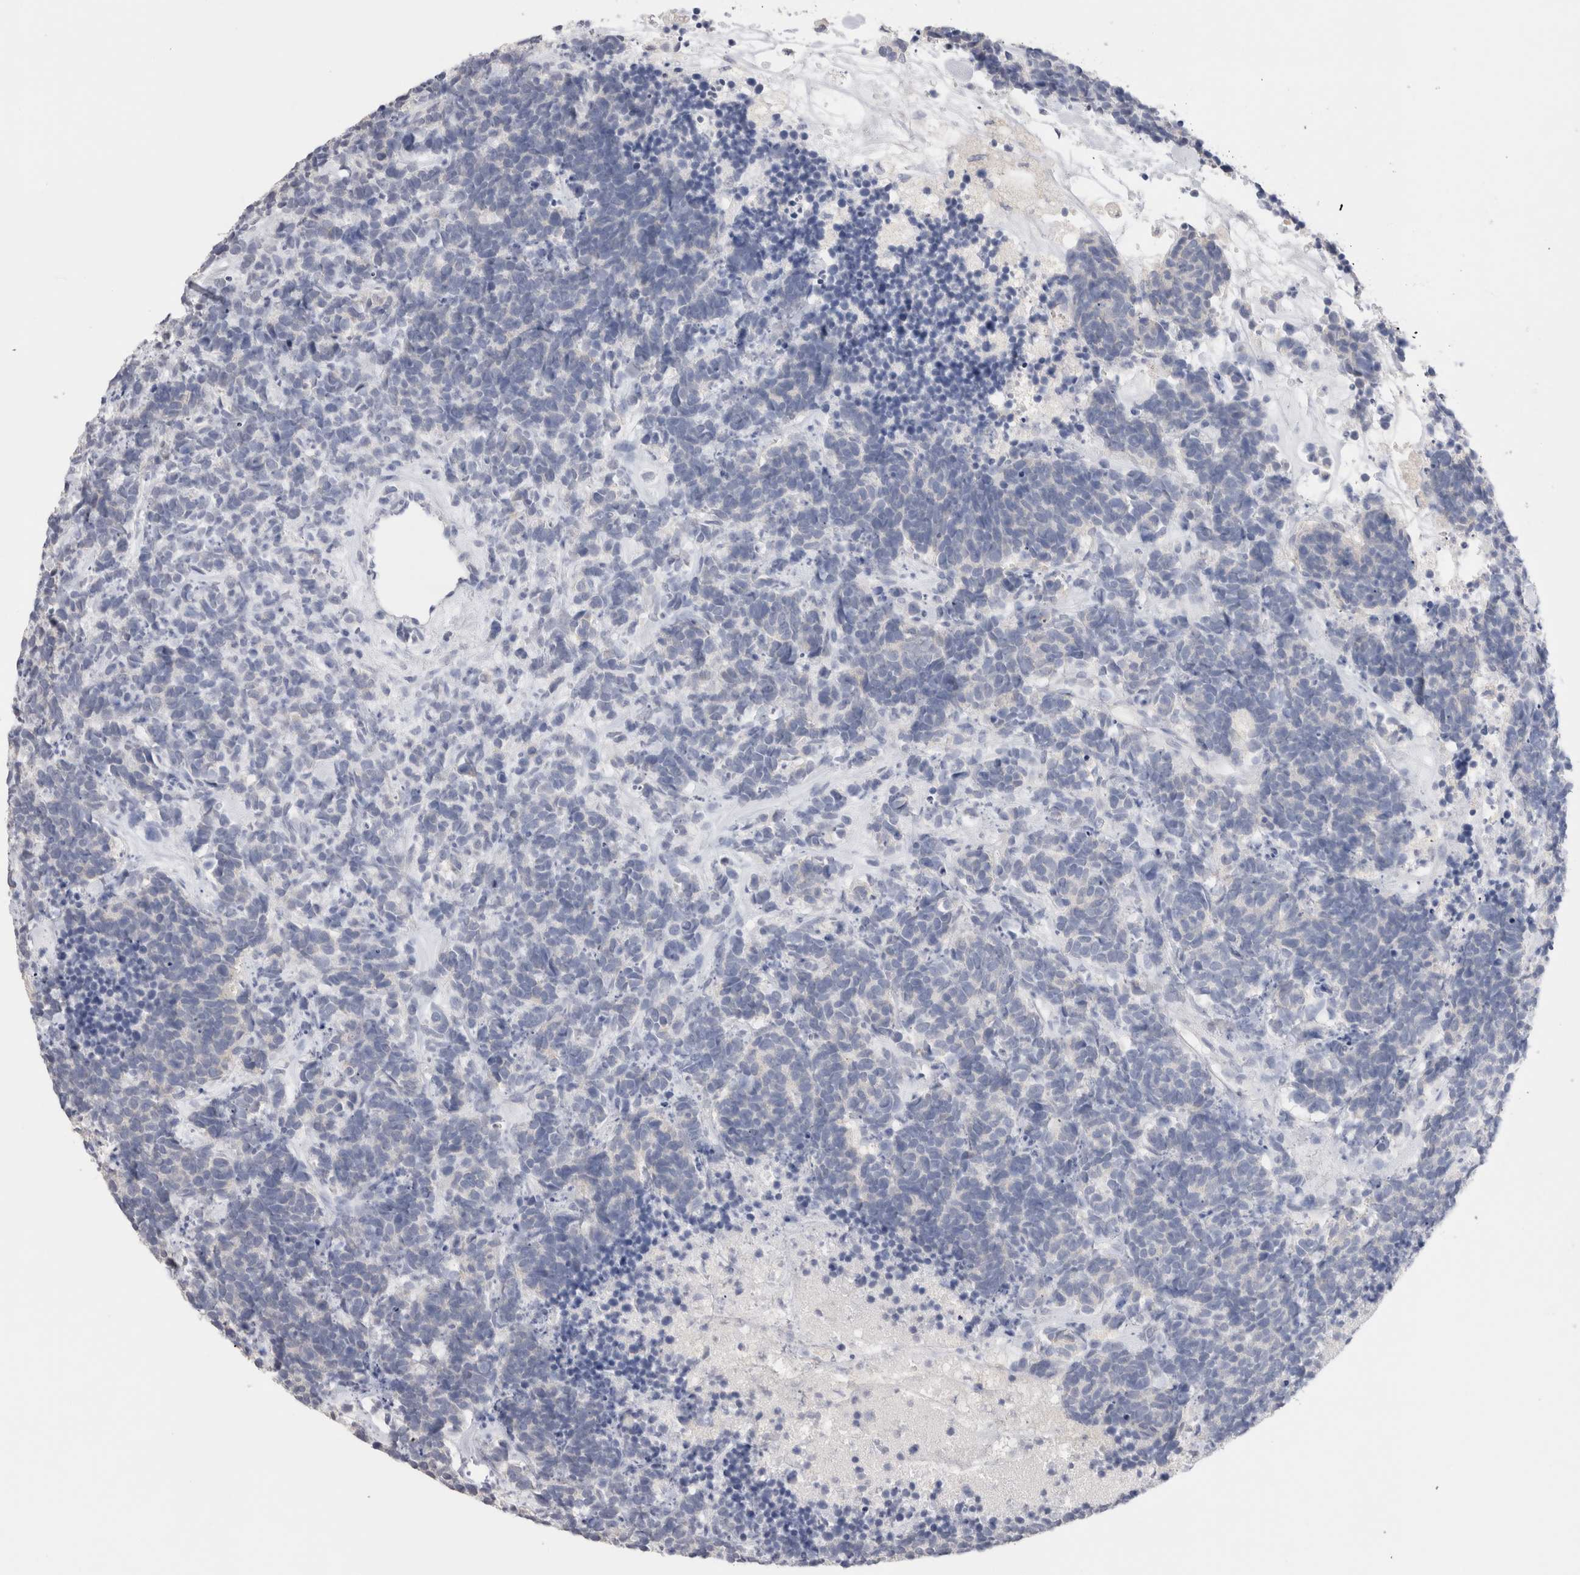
{"staining": {"intensity": "negative", "quantity": "none", "location": "none"}, "tissue": "carcinoid", "cell_type": "Tumor cells", "image_type": "cancer", "snomed": [{"axis": "morphology", "description": "Carcinoma, NOS"}, {"axis": "morphology", "description": "Carcinoid, malignant, NOS"}, {"axis": "topography", "description": "Urinary bladder"}], "caption": "Histopathology image shows no significant protein staining in tumor cells of carcinoid (malignant). (Brightfield microscopy of DAB IHC at high magnification).", "gene": "LAMP3", "patient": {"sex": "male", "age": 57}}